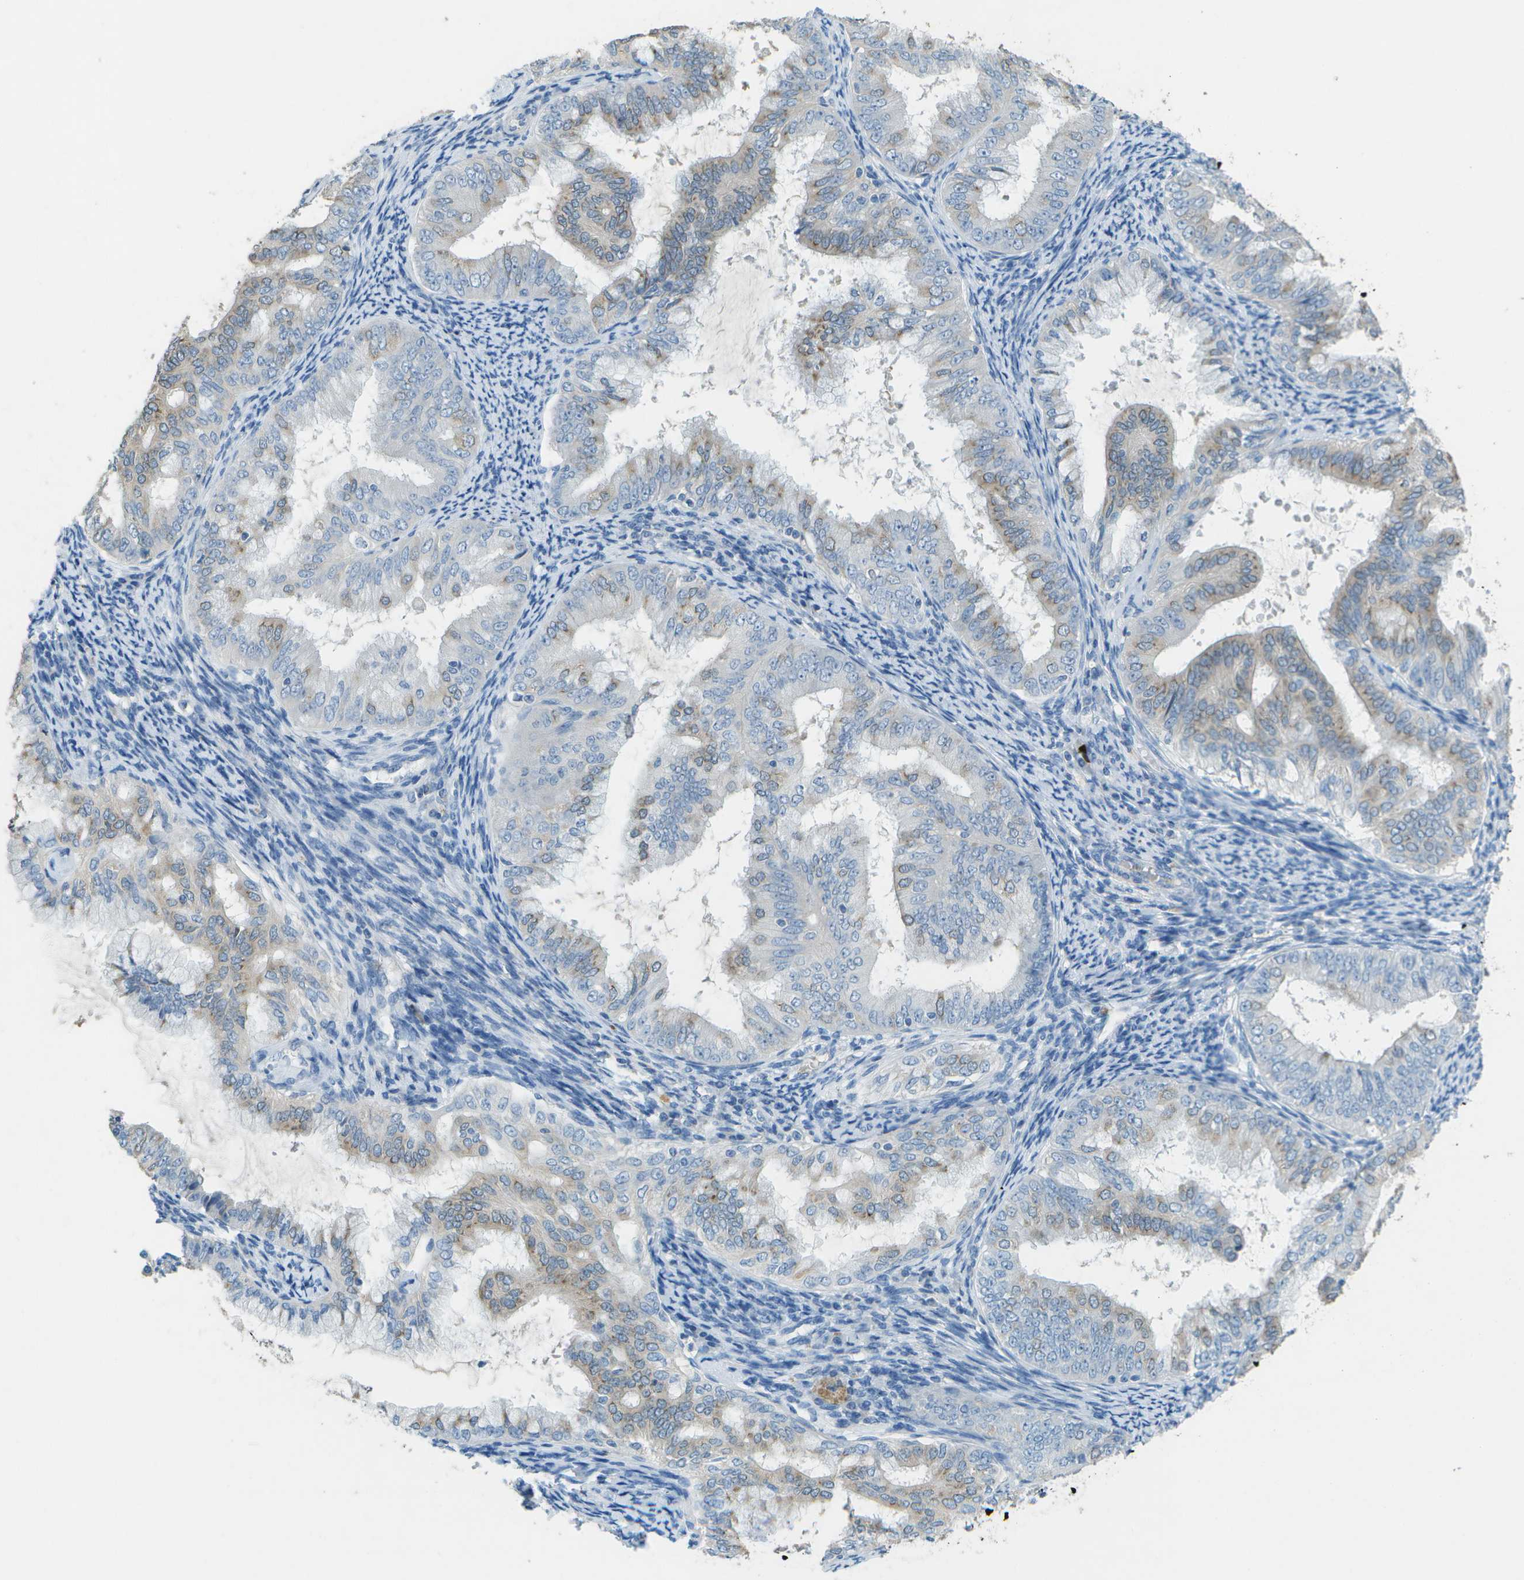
{"staining": {"intensity": "weak", "quantity": "25%-75%", "location": "cytoplasmic/membranous"}, "tissue": "endometrial cancer", "cell_type": "Tumor cells", "image_type": "cancer", "snomed": [{"axis": "morphology", "description": "Adenocarcinoma, NOS"}, {"axis": "topography", "description": "Endometrium"}], "caption": "IHC staining of endometrial adenocarcinoma, which demonstrates low levels of weak cytoplasmic/membranous staining in about 25%-75% of tumor cells indicating weak cytoplasmic/membranous protein expression. The staining was performed using DAB (brown) for protein detection and nuclei were counterstained in hematoxylin (blue).", "gene": "LGI2", "patient": {"sex": "female", "age": 63}}